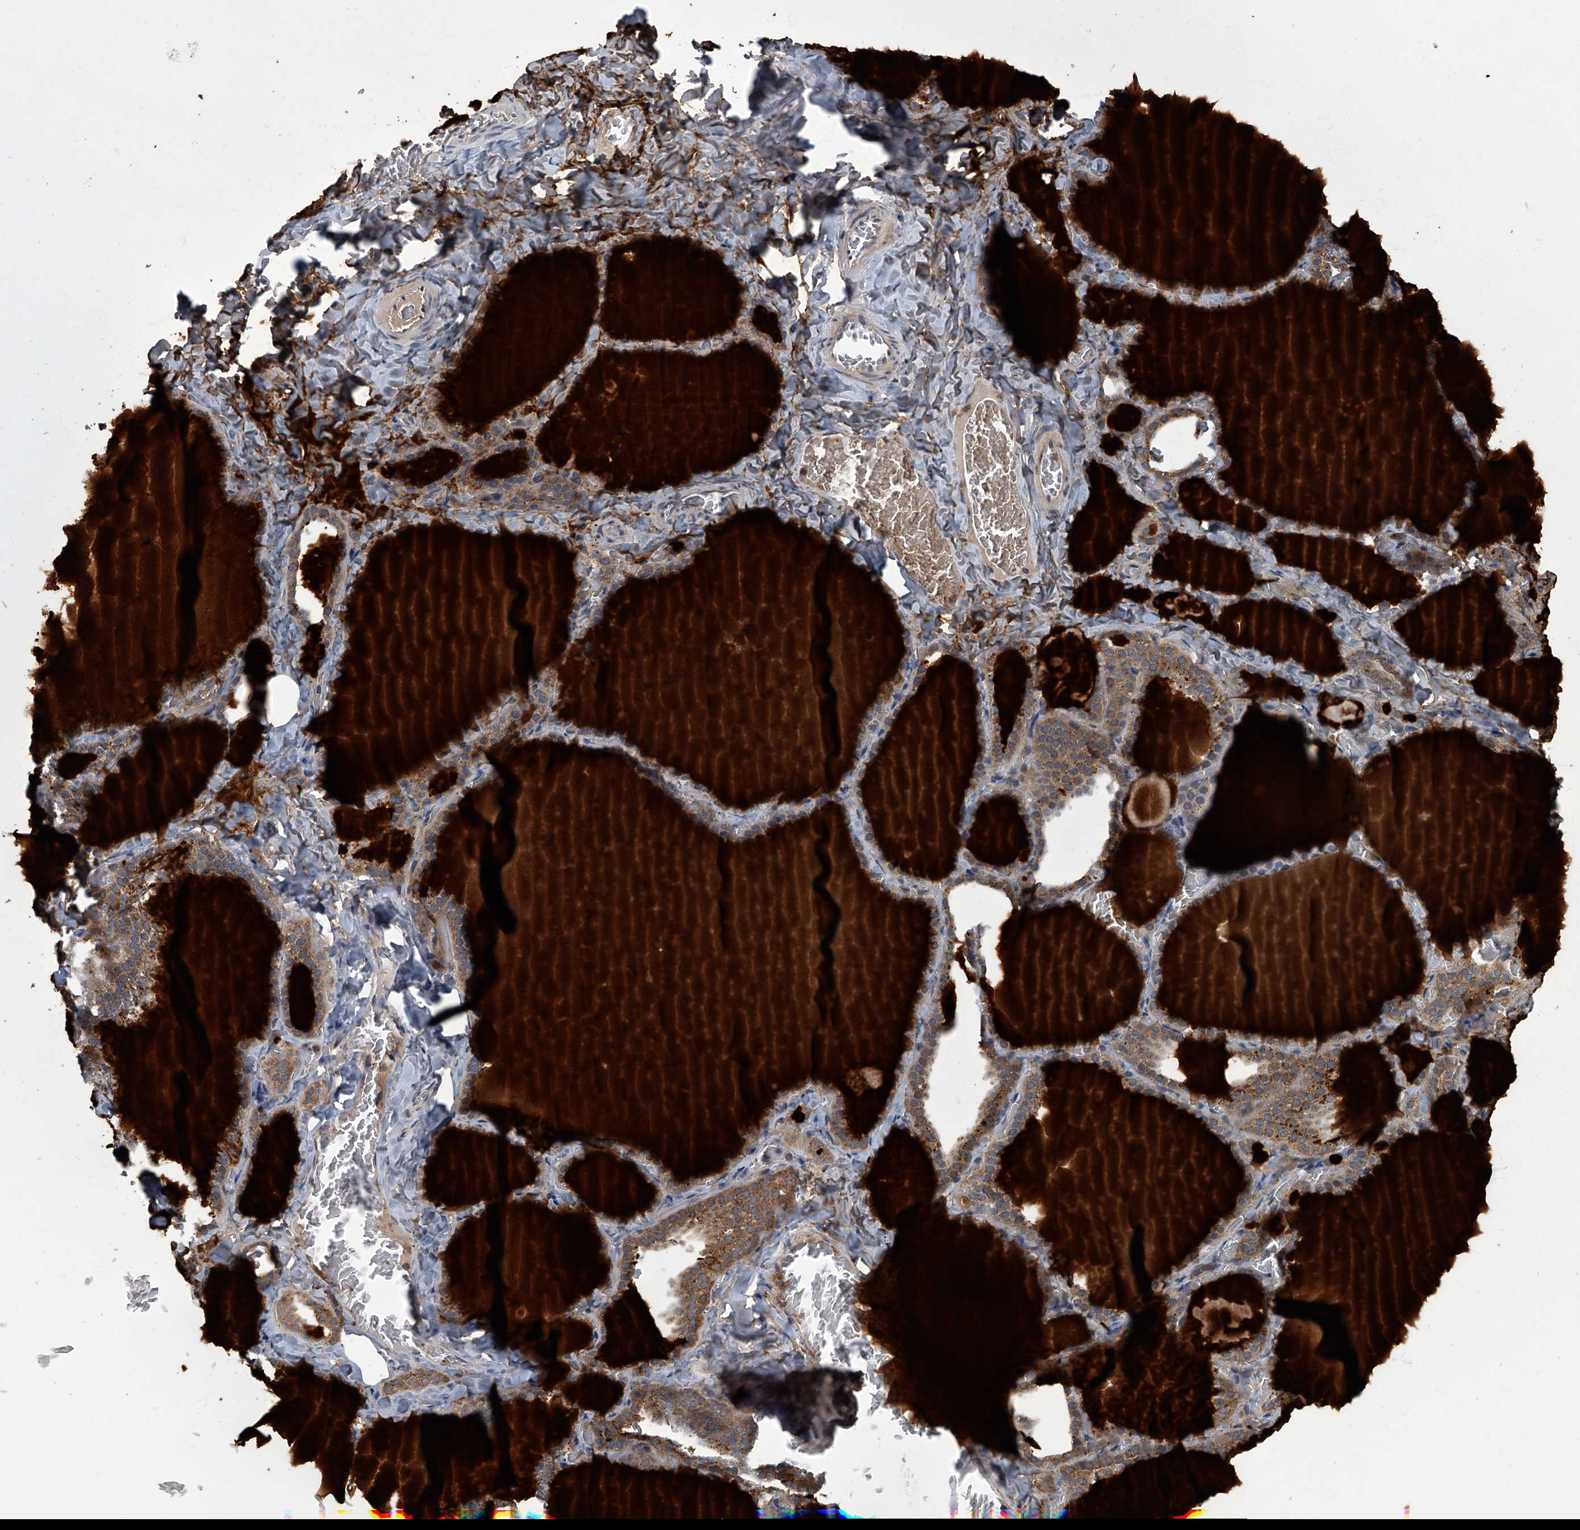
{"staining": {"intensity": "moderate", "quantity": ">75%", "location": "cytoplasmic/membranous"}, "tissue": "thyroid gland", "cell_type": "Glandular cells", "image_type": "normal", "snomed": [{"axis": "morphology", "description": "Normal tissue, NOS"}, {"axis": "topography", "description": "Thyroid gland"}], "caption": "The immunohistochemical stain shows moderate cytoplasmic/membranous staining in glandular cells of normal thyroid gland. Using DAB (brown) and hematoxylin (blue) stains, captured at high magnification using brightfield microscopy.", "gene": "TNFRSF13B", "patient": {"sex": "female", "age": 22}}